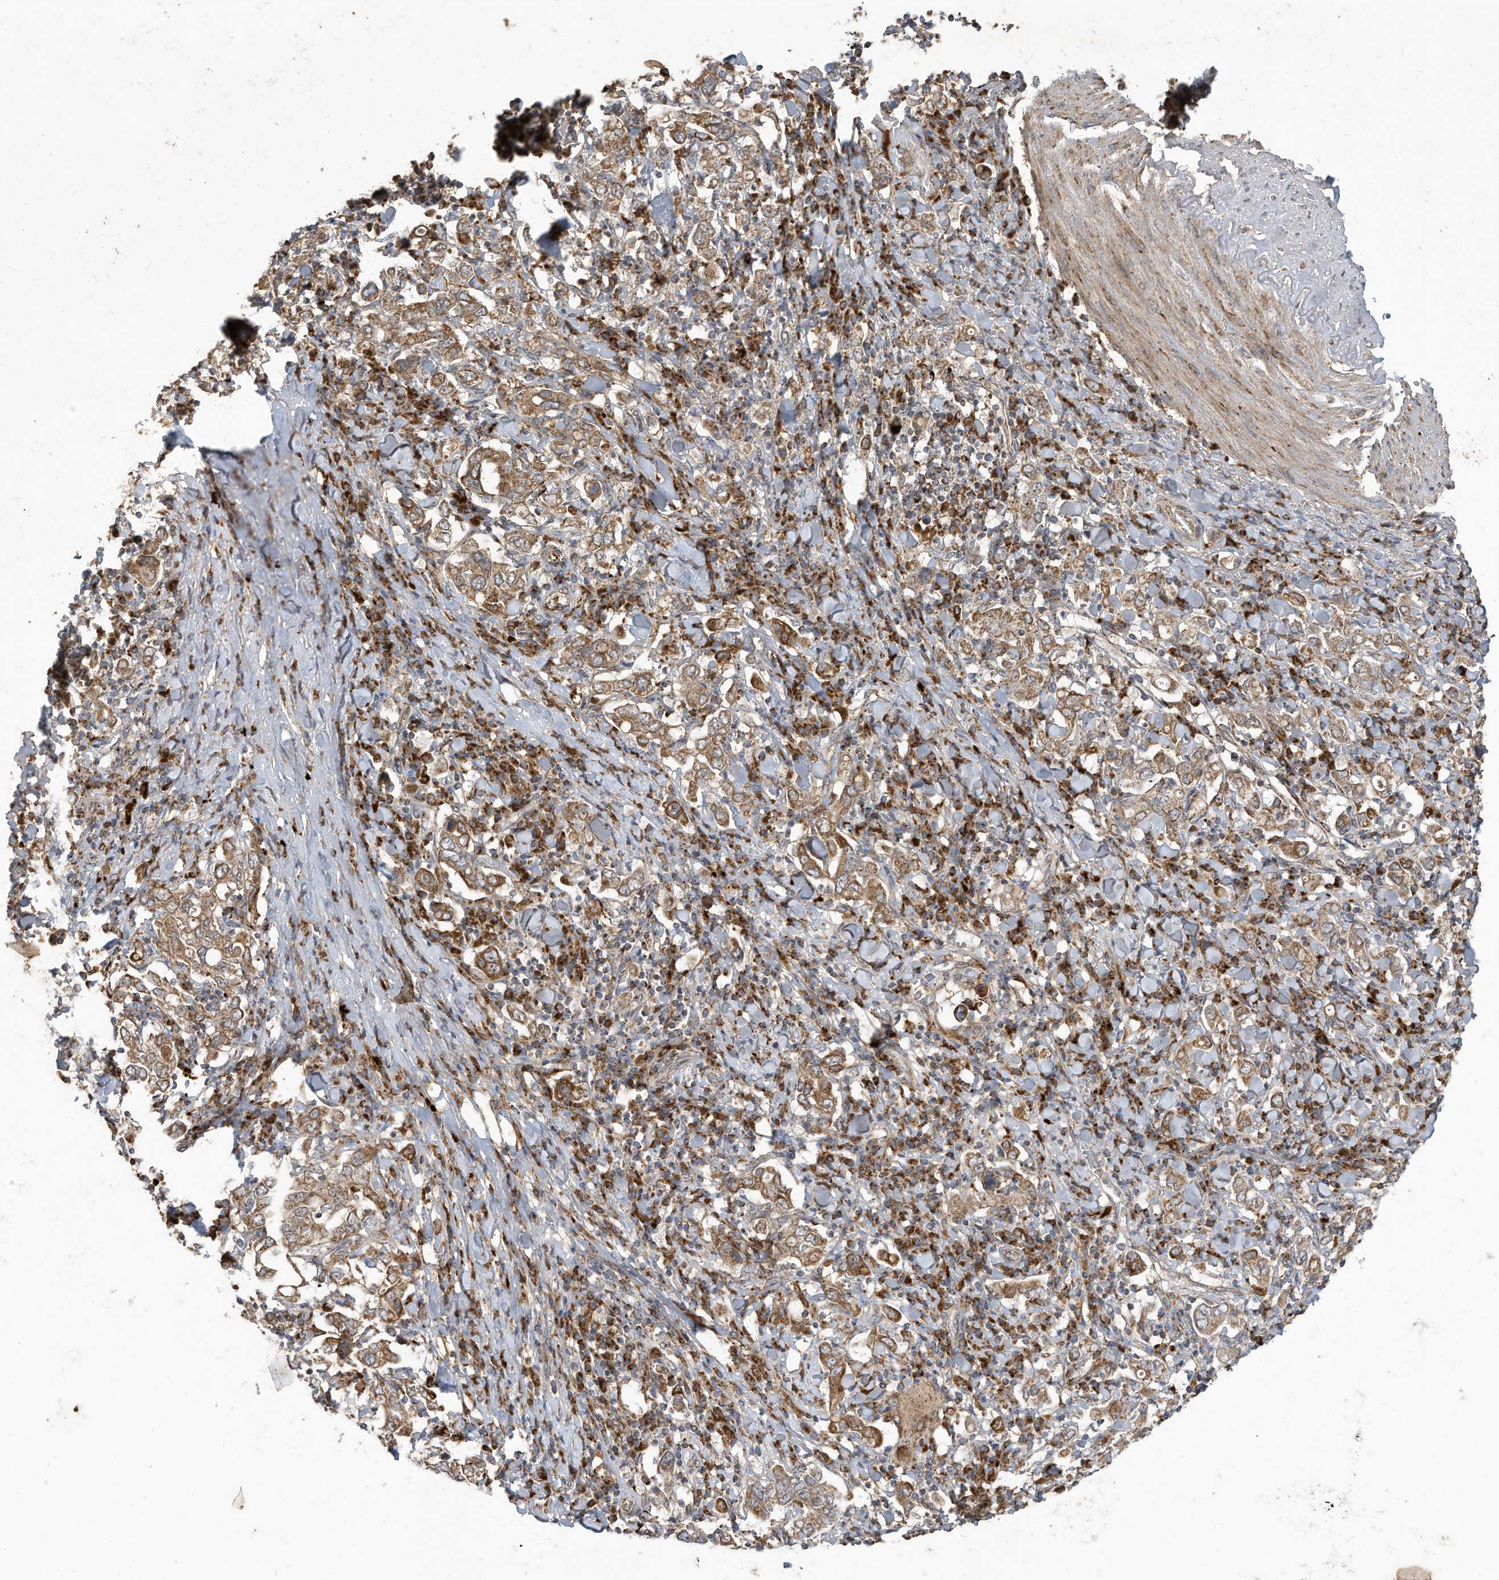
{"staining": {"intensity": "moderate", "quantity": ">75%", "location": "cytoplasmic/membranous"}, "tissue": "stomach cancer", "cell_type": "Tumor cells", "image_type": "cancer", "snomed": [{"axis": "morphology", "description": "Adenocarcinoma, NOS"}, {"axis": "topography", "description": "Stomach, upper"}], "caption": "Immunohistochemistry (DAB (3,3'-diaminobenzidine)) staining of stomach cancer (adenocarcinoma) demonstrates moderate cytoplasmic/membranous protein positivity in approximately >75% of tumor cells.", "gene": "C2orf74", "patient": {"sex": "male", "age": 62}}